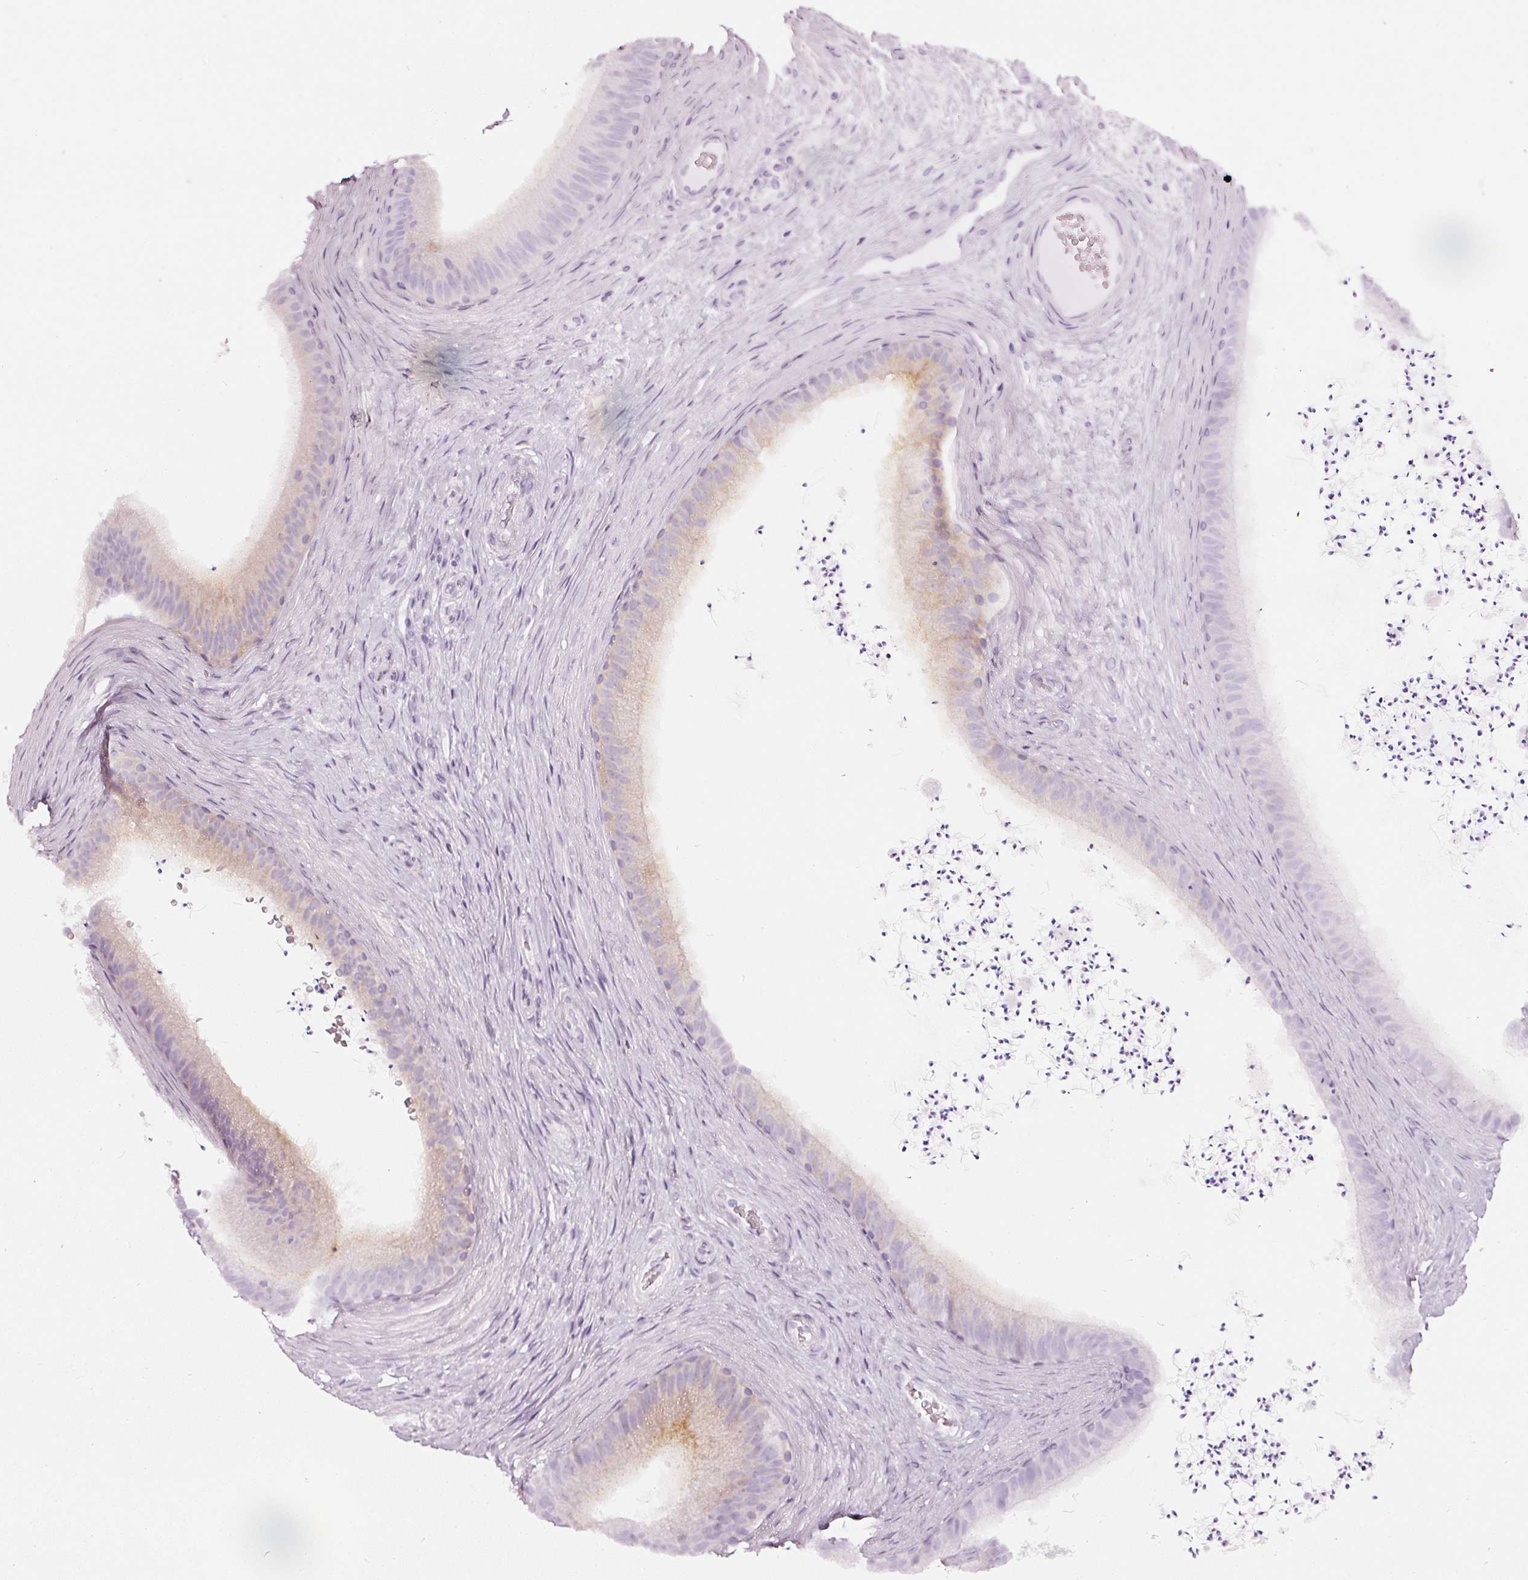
{"staining": {"intensity": "weak", "quantity": "25%-75%", "location": "cytoplasmic/membranous"}, "tissue": "epididymis", "cell_type": "Glandular cells", "image_type": "normal", "snomed": [{"axis": "morphology", "description": "Normal tissue, NOS"}, {"axis": "topography", "description": "Testis"}, {"axis": "topography", "description": "Epididymis"}], "caption": "Glandular cells demonstrate low levels of weak cytoplasmic/membranous positivity in about 25%-75% of cells in unremarkable human epididymis.", "gene": "CNP", "patient": {"sex": "male", "age": 41}}